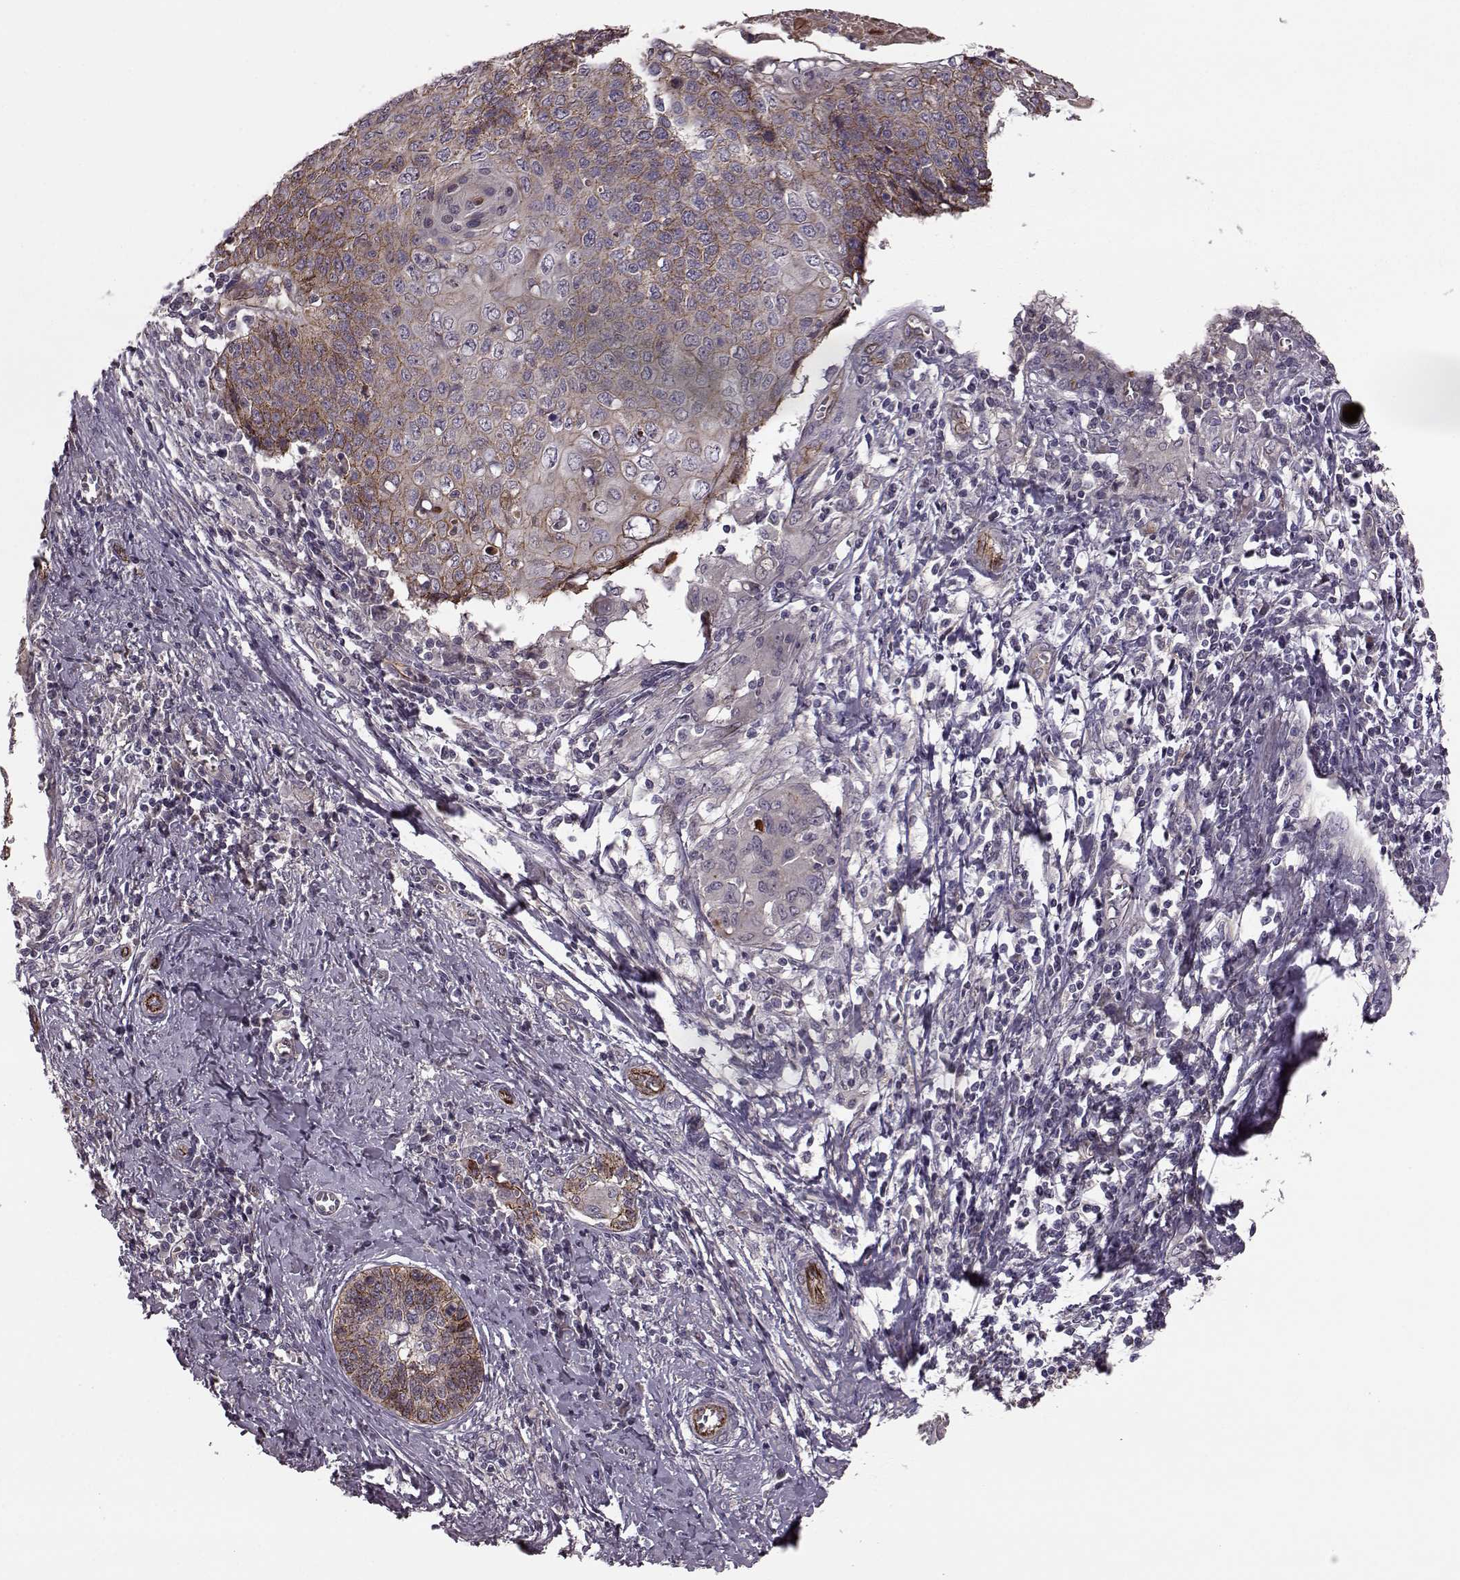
{"staining": {"intensity": "moderate", "quantity": "25%-75%", "location": "cytoplasmic/membranous"}, "tissue": "cervical cancer", "cell_type": "Tumor cells", "image_type": "cancer", "snomed": [{"axis": "morphology", "description": "Squamous cell carcinoma, NOS"}, {"axis": "topography", "description": "Cervix"}], "caption": "A micrograph showing moderate cytoplasmic/membranous staining in approximately 25%-75% of tumor cells in cervical squamous cell carcinoma, as visualized by brown immunohistochemical staining.", "gene": "SYNPO", "patient": {"sex": "female", "age": 39}}